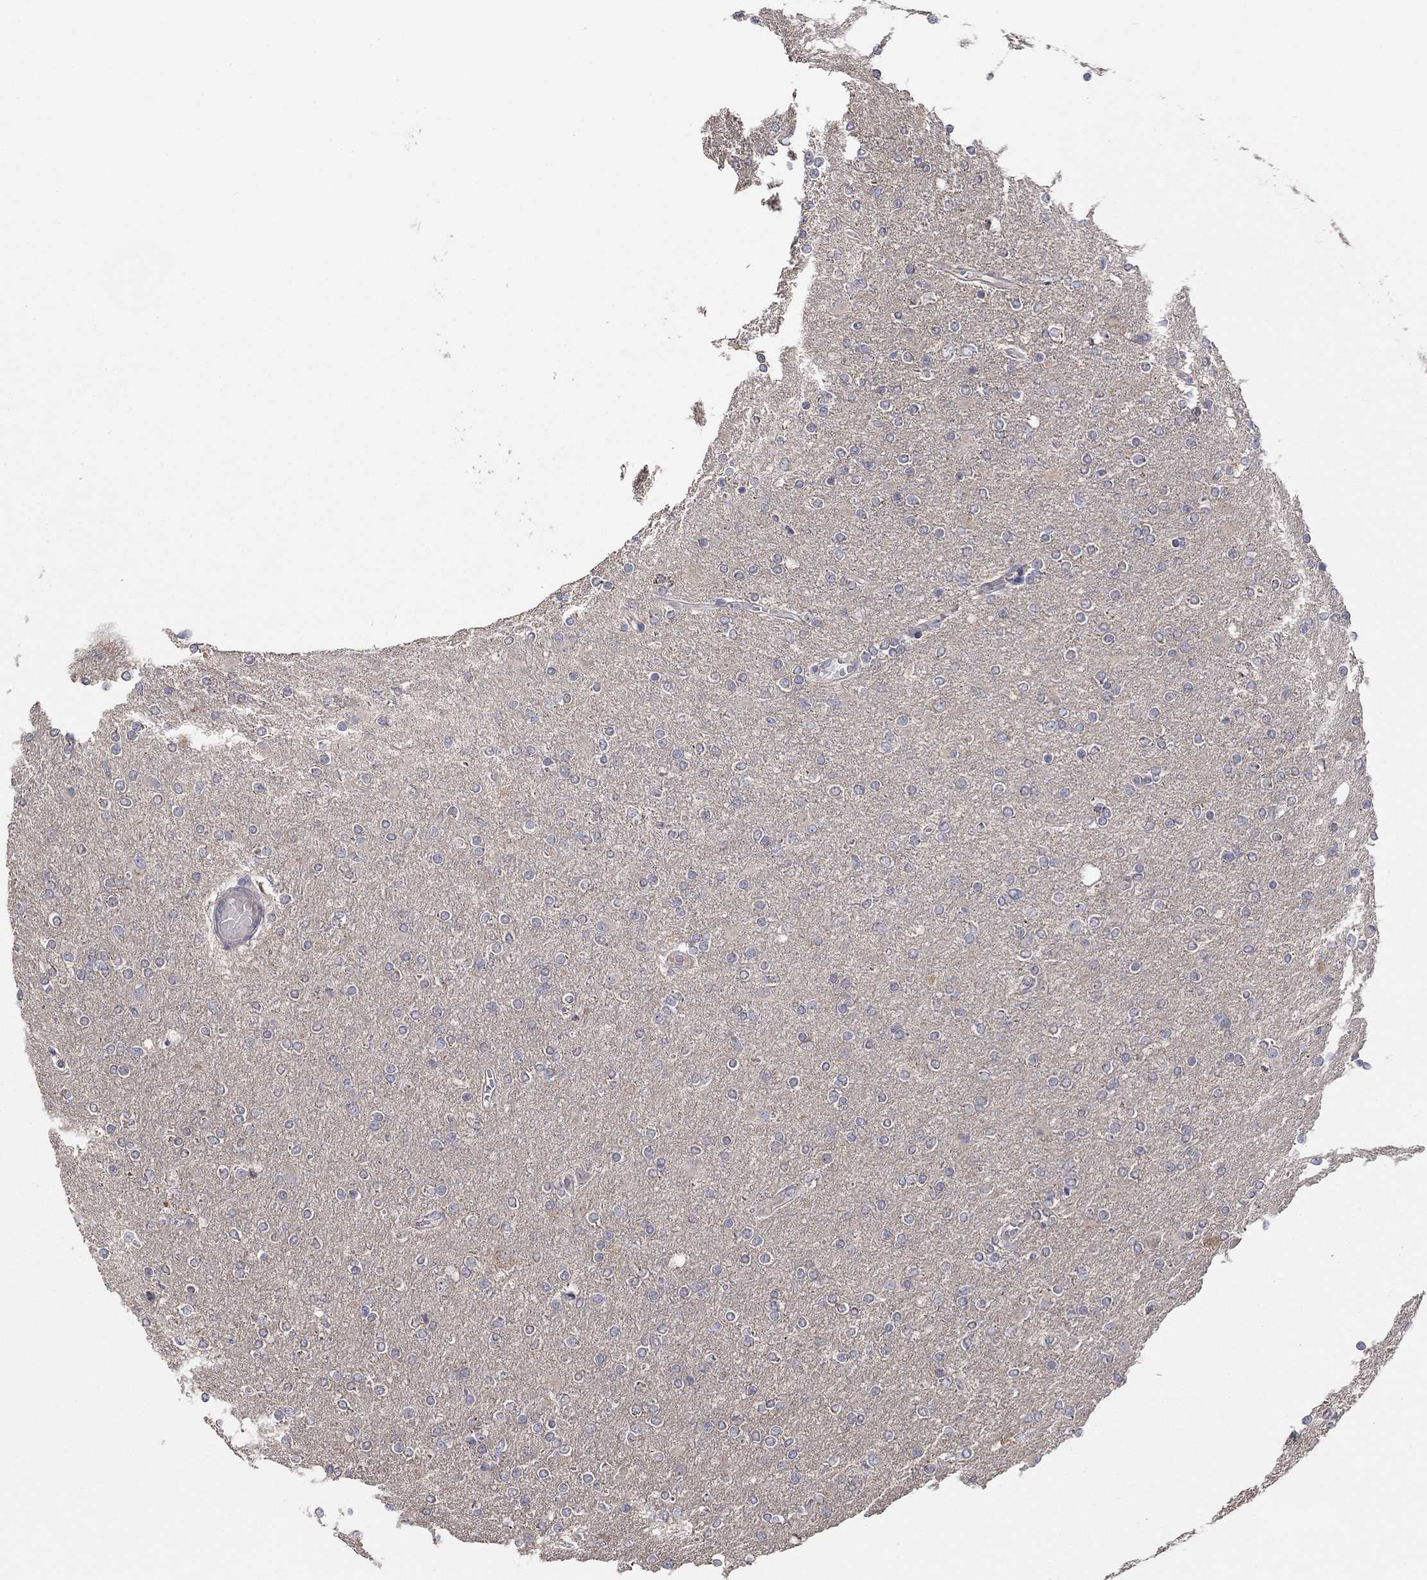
{"staining": {"intensity": "negative", "quantity": "none", "location": "none"}, "tissue": "glioma", "cell_type": "Tumor cells", "image_type": "cancer", "snomed": [{"axis": "morphology", "description": "Glioma, malignant, High grade"}, {"axis": "topography", "description": "Cerebral cortex"}], "caption": "This is an immunohistochemistry photomicrograph of human glioma. There is no staining in tumor cells.", "gene": "DOCK3", "patient": {"sex": "male", "age": 70}}